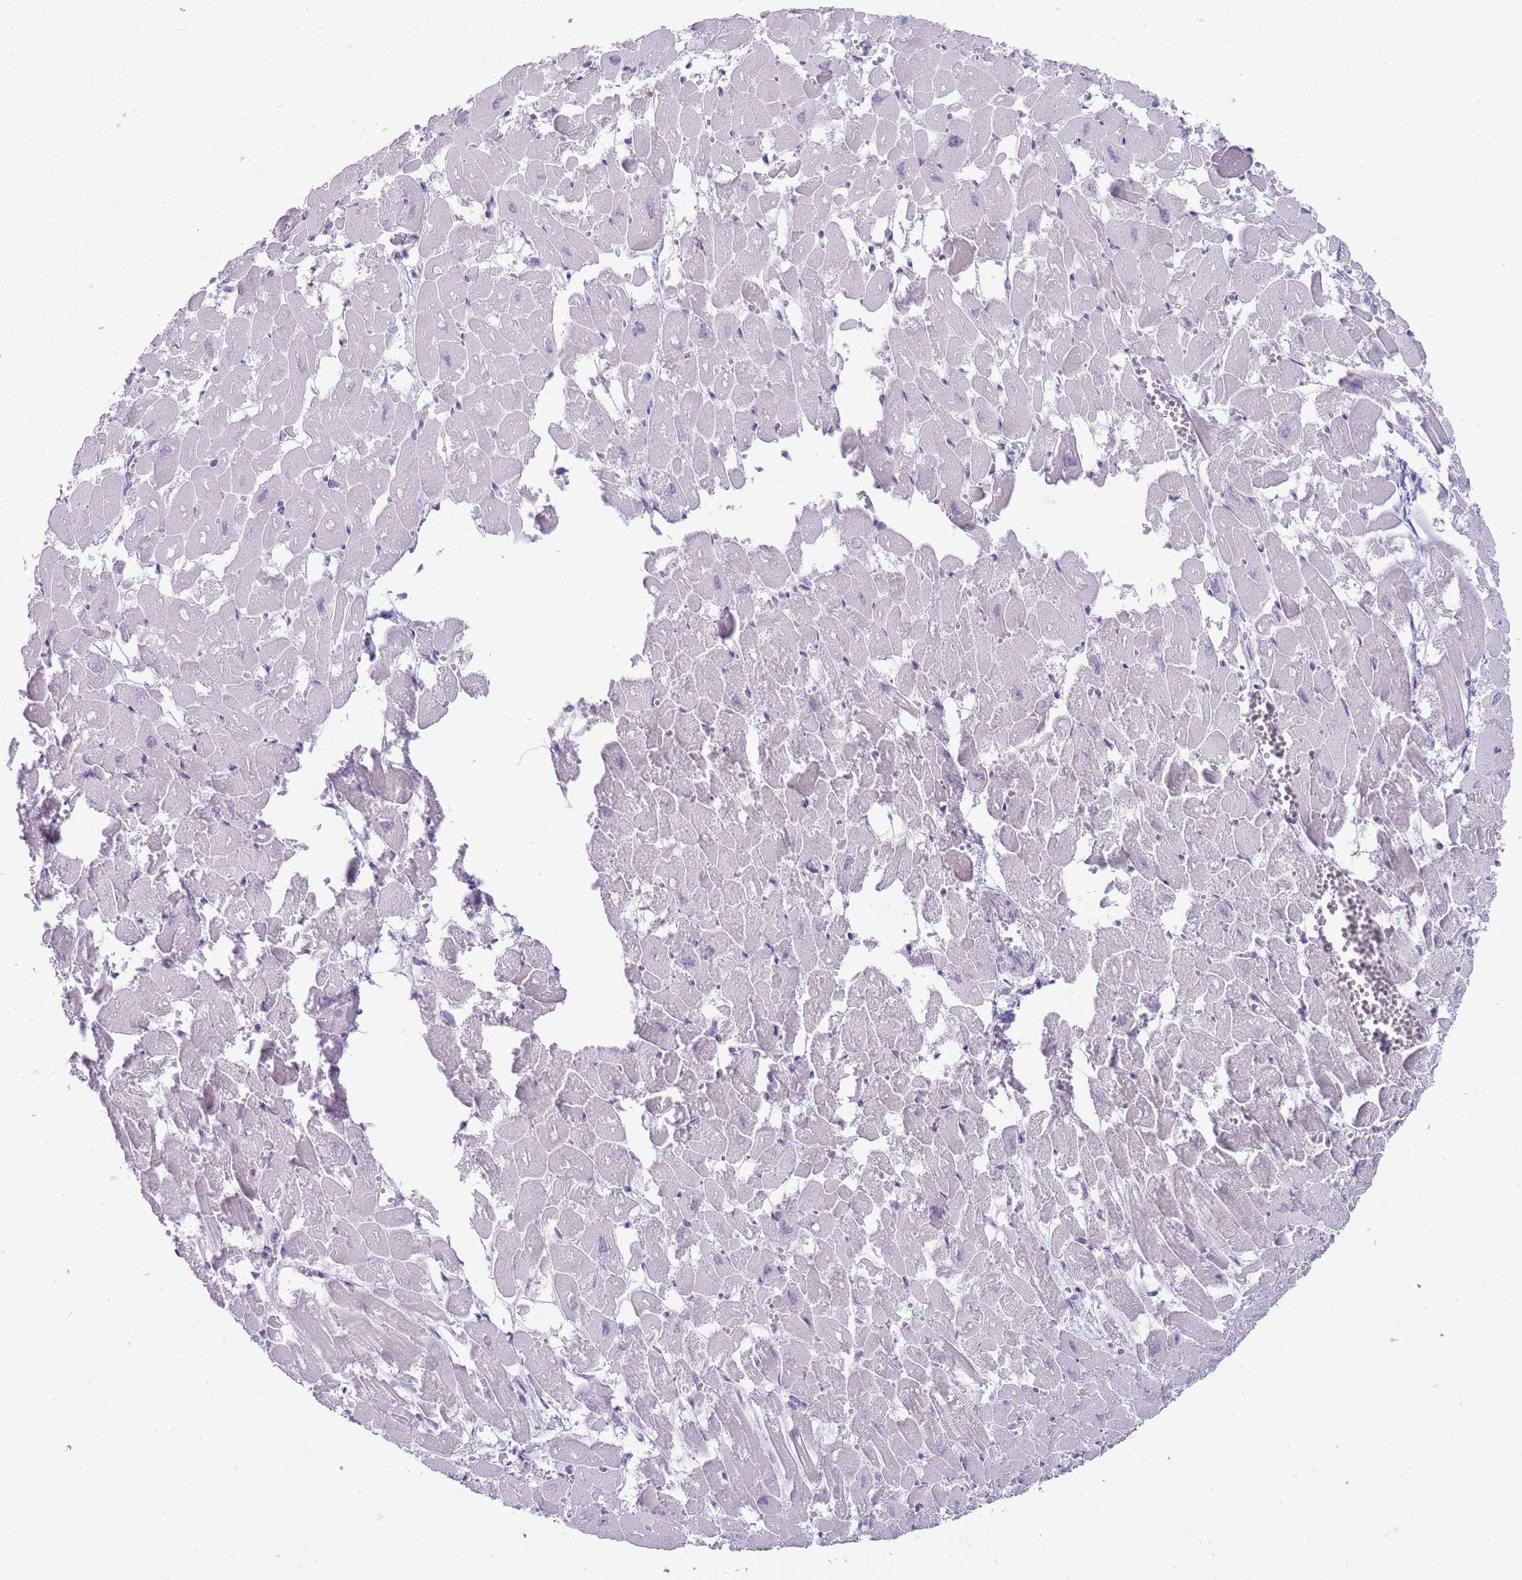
{"staining": {"intensity": "negative", "quantity": "none", "location": "none"}, "tissue": "heart muscle", "cell_type": "Cardiomyocytes", "image_type": "normal", "snomed": [{"axis": "morphology", "description": "Normal tissue, NOS"}, {"axis": "topography", "description": "Heart"}], "caption": "A photomicrograph of human heart muscle is negative for staining in cardiomyocytes. (DAB immunohistochemistry with hematoxylin counter stain).", "gene": "ERICH4", "patient": {"sex": "male", "age": 54}}